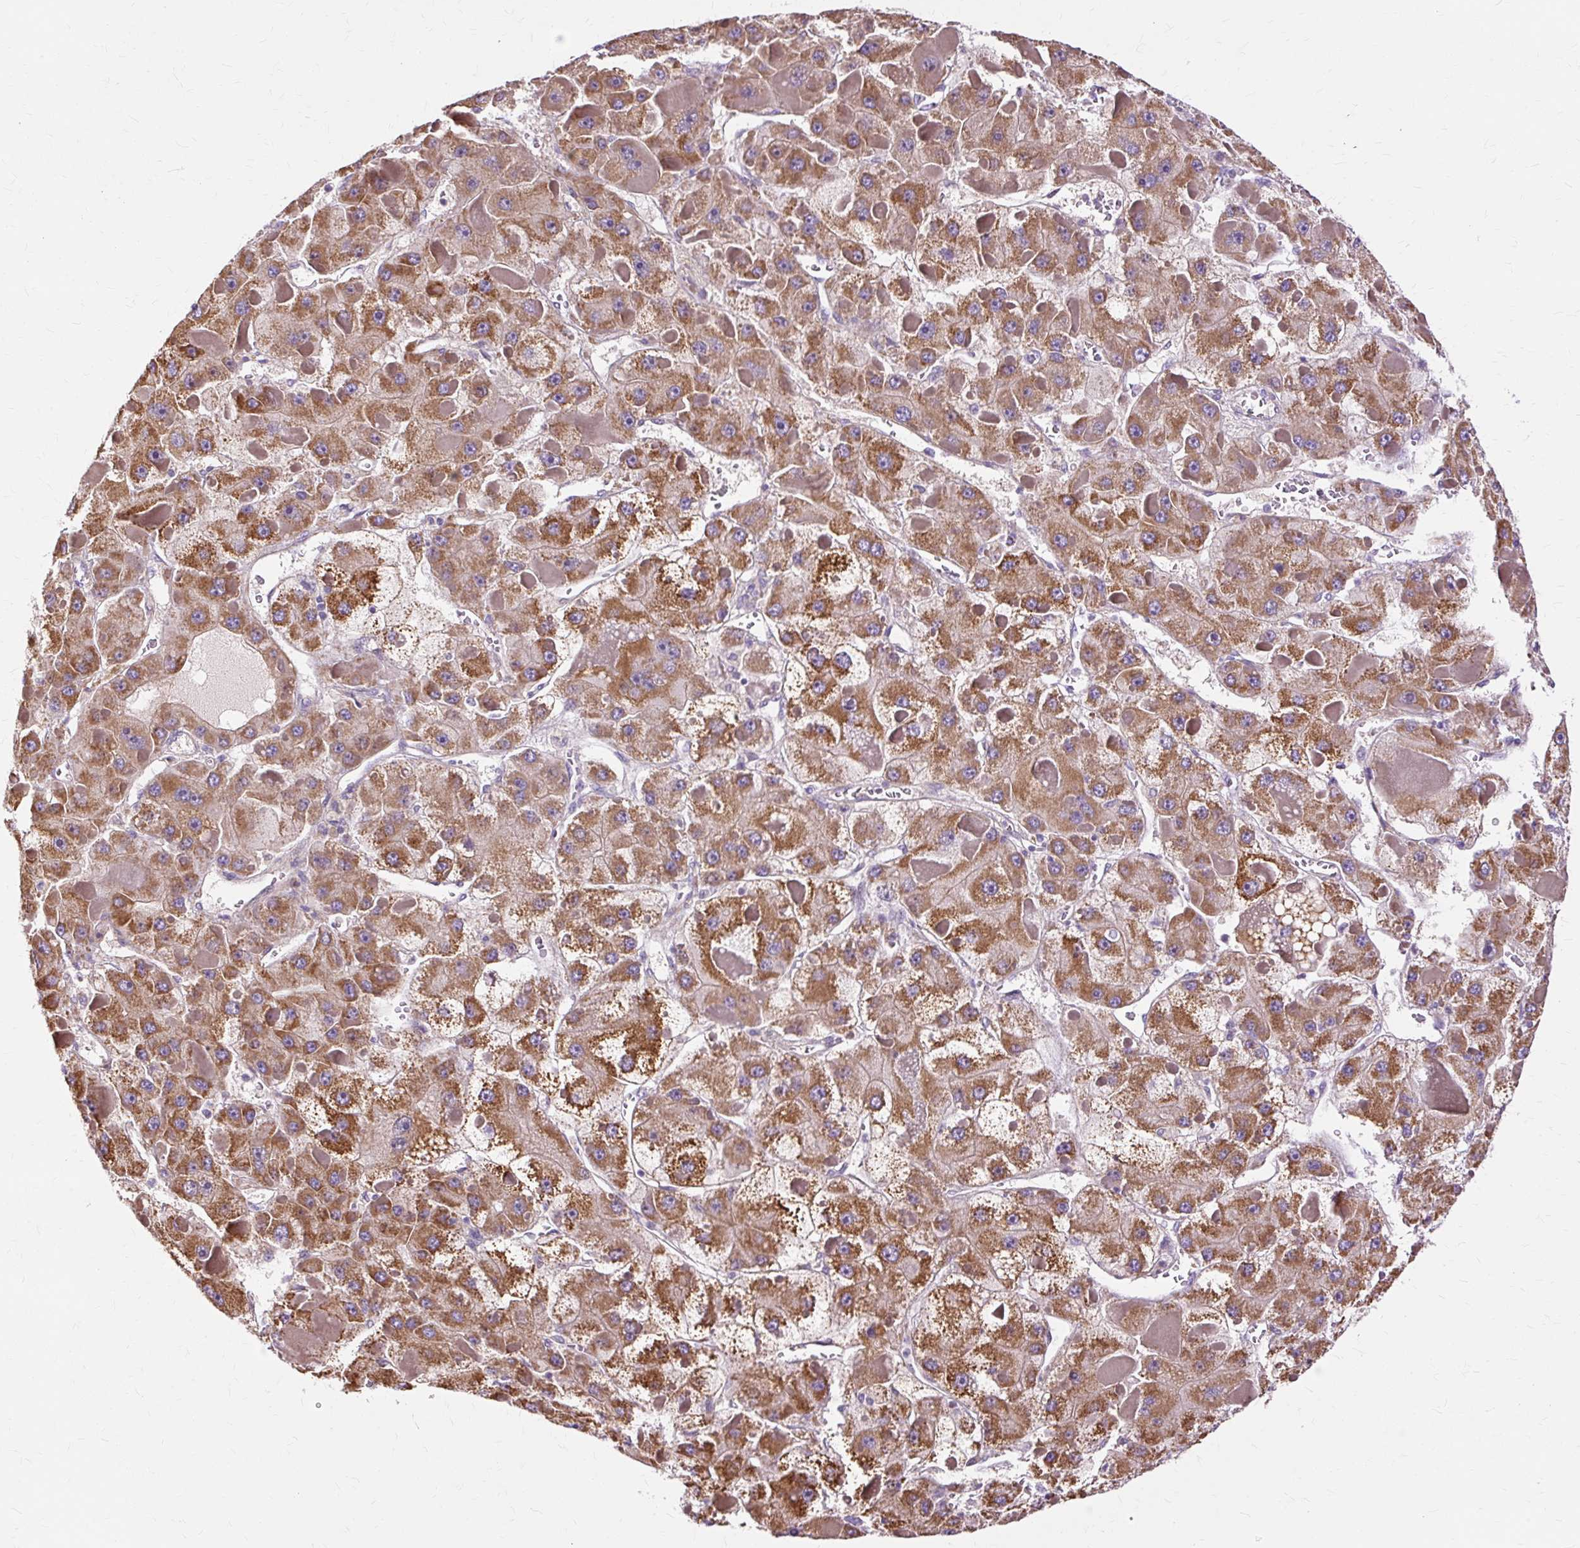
{"staining": {"intensity": "moderate", "quantity": ">75%", "location": "cytoplasmic/membranous"}, "tissue": "liver cancer", "cell_type": "Tumor cells", "image_type": "cancer", "snomed": [{"axis": "morphology", "description": "Carcinoma, Hepatocellular, NOS"}, {"axis": "topography", "description": "Liver"}], "caption": "A micrograph showing moderate cytoplasmic/membranous staining in about >75% of tumor cells in hepatocellular carcinoma (liver), as visualized by brown immunohistochemical staining.", "gene": "PDZD2", "patient": {"sex": "female", "age": 73}}